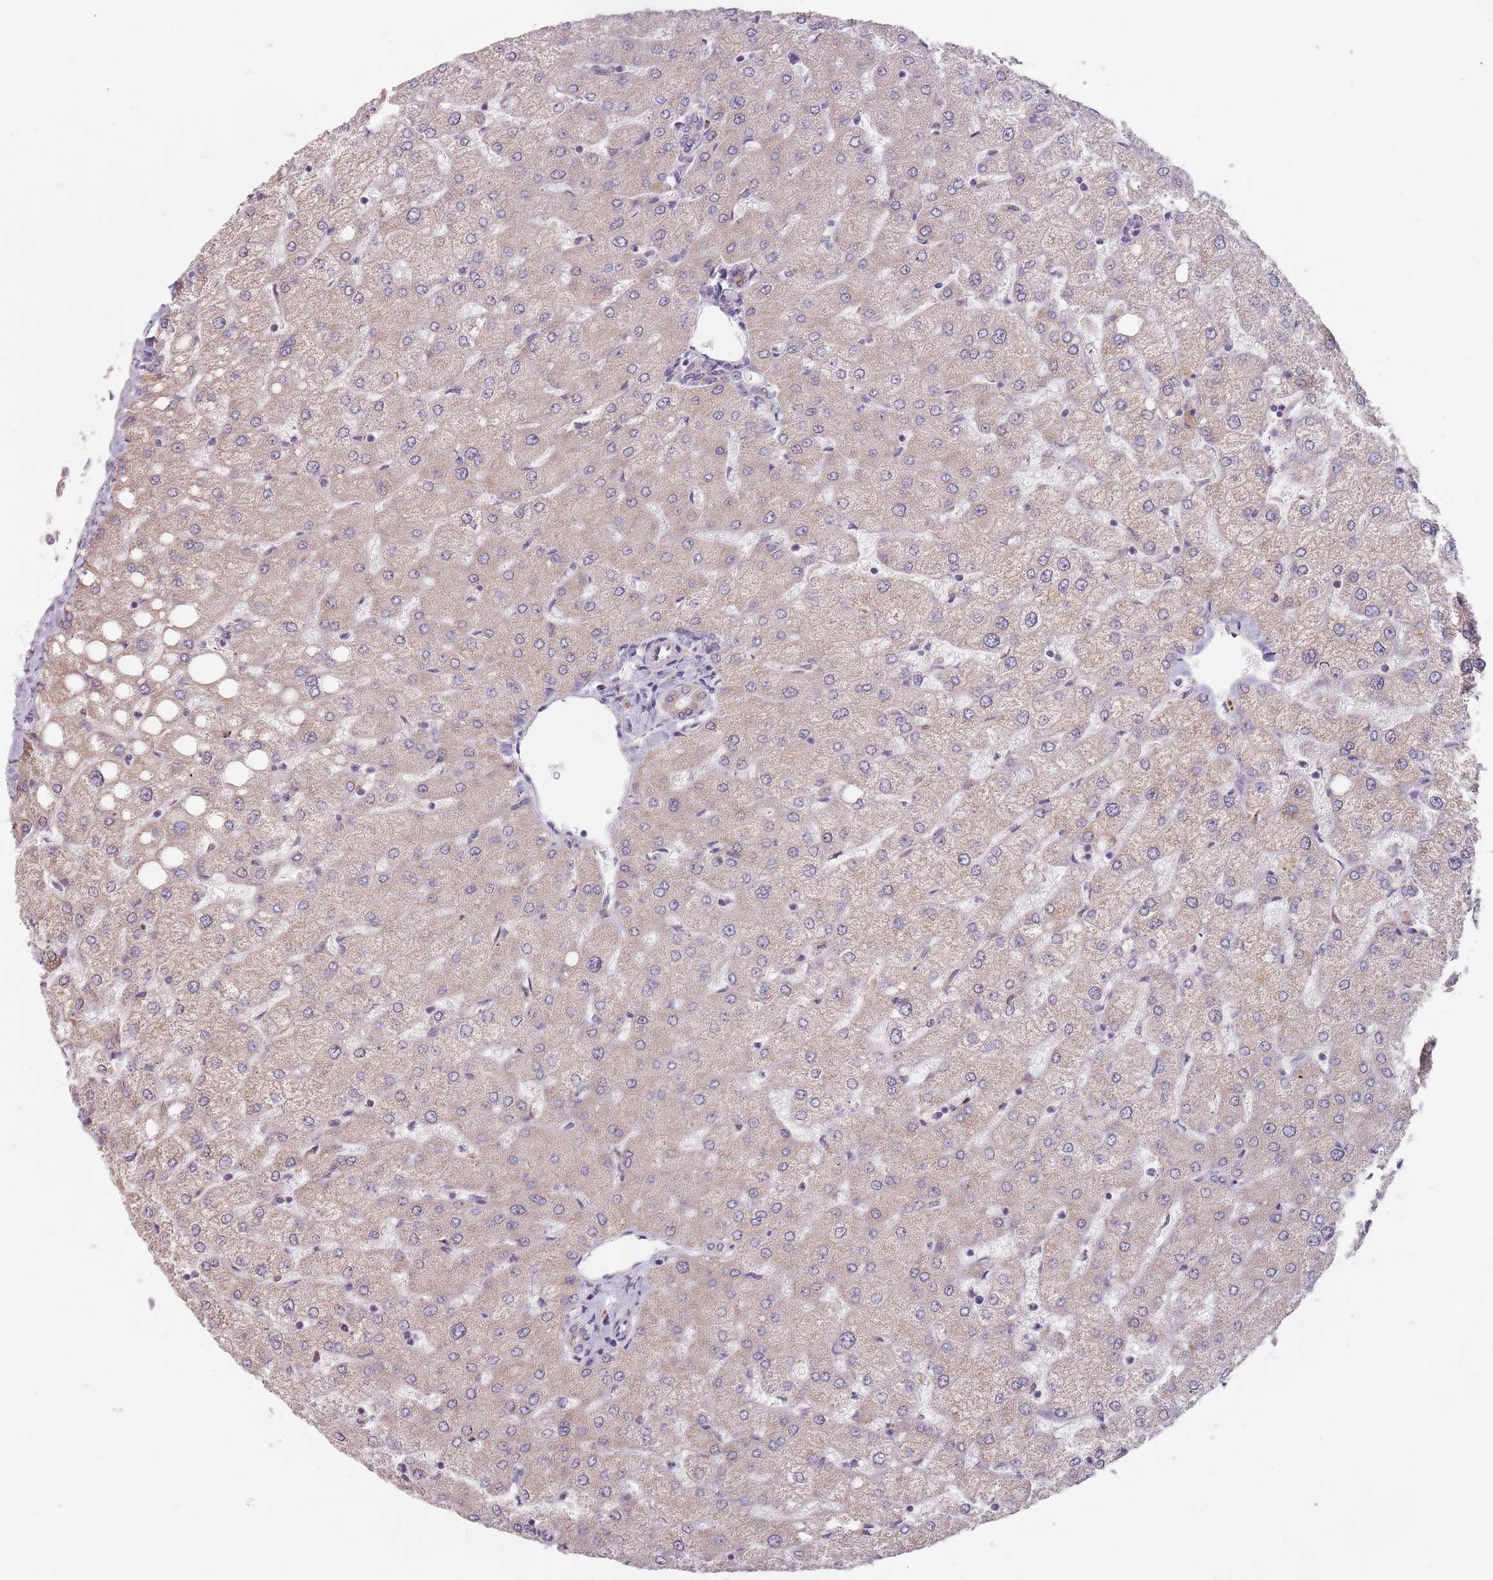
{"staining": {"intensity": "weak", "quantity": "<25%", "location": "cytoplasmic/membranous"}, "tissue": "liver", "cell_type": "Cholangiocytes", "image_type": "normal", "snomed": [{"axis": "morphology", "description": "Normal tissue, NOS"}, {"axis": "topography", "description": "Liver"}], "caption": "A micrograph of liver stained for a protein reveals no brown staining in cholangiocytes. Nuclei are stained in blue.", "gene": "ADAL", "patient": {"sex": "female", "age": 54}}